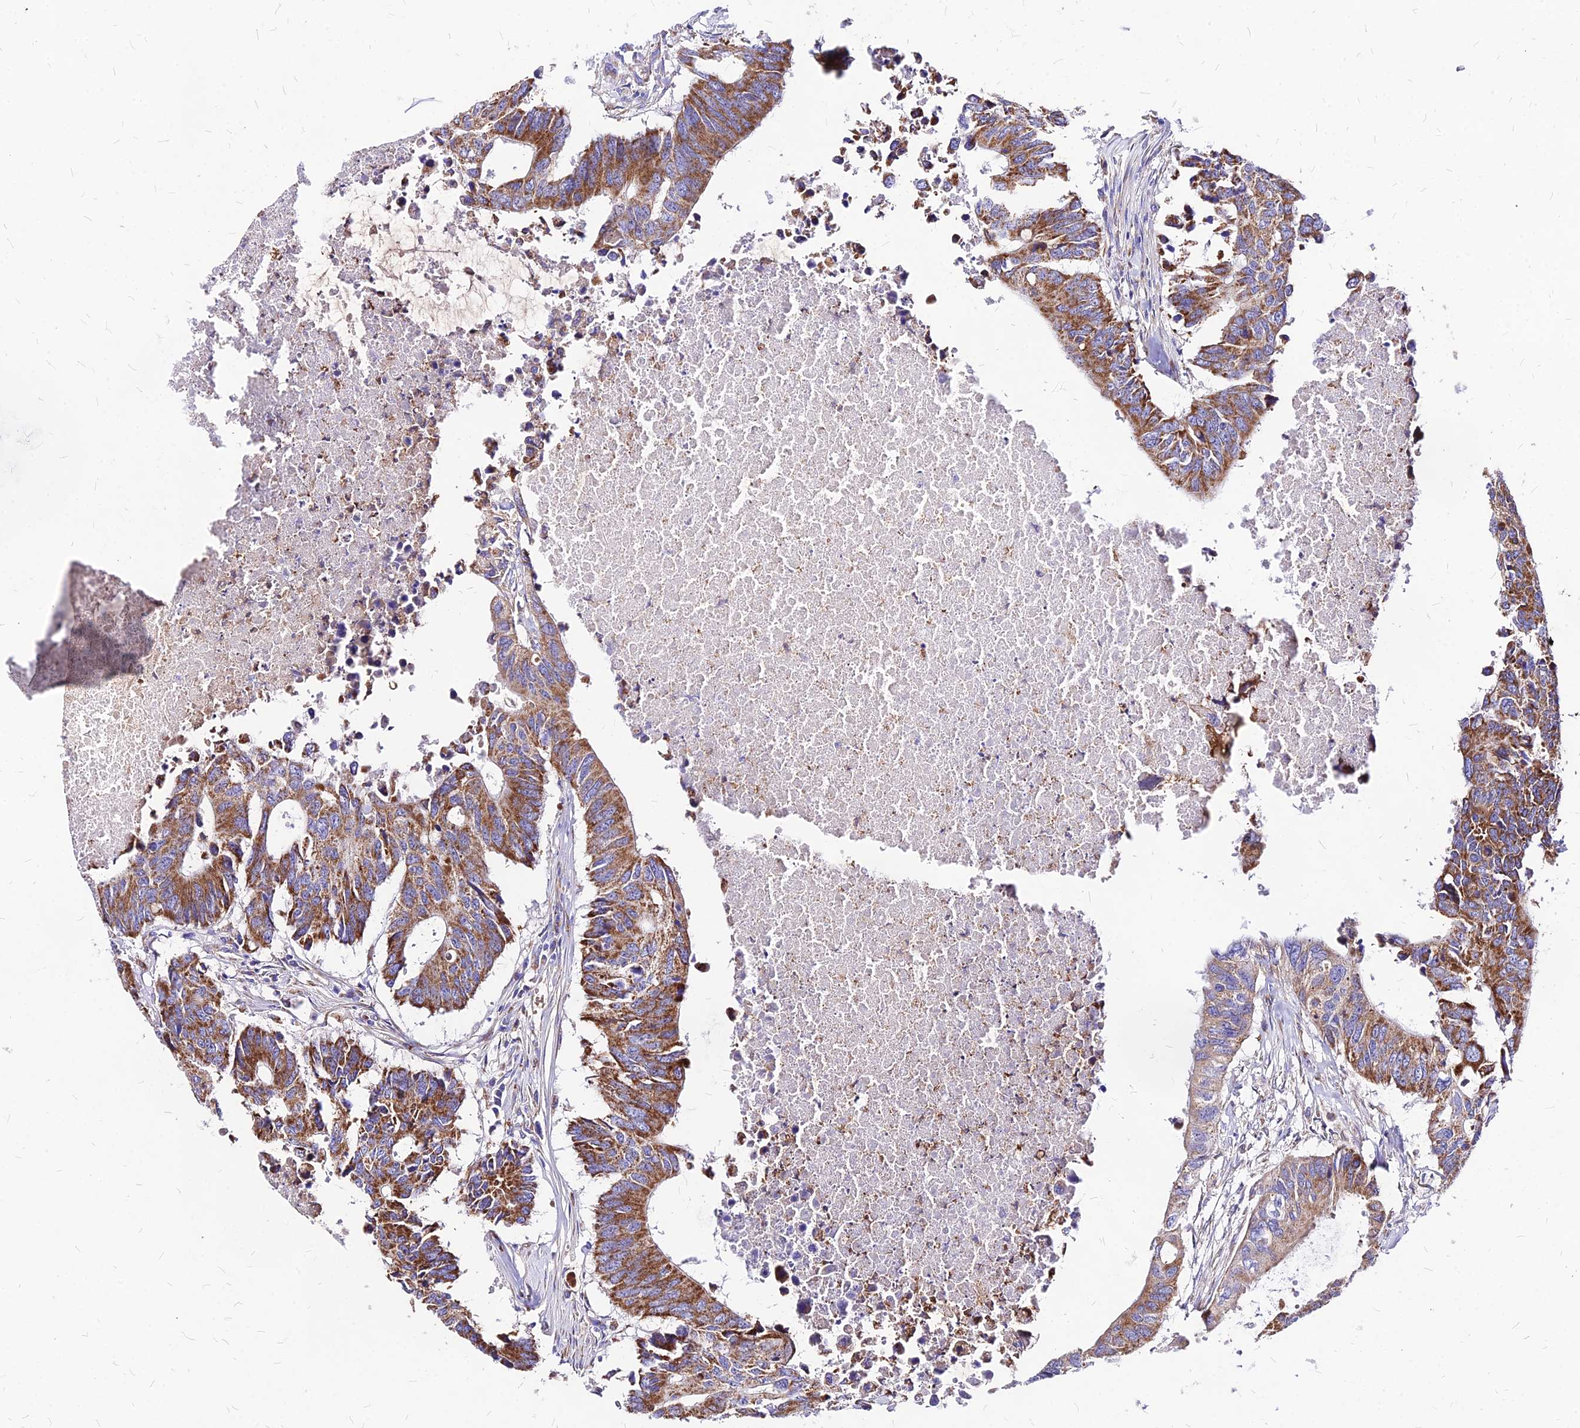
{"staining": {"intensity": "moderate", "quantity": ">75%", "location": "cytoplasmic/membranous"}, "tissue": "colorectal cancer", "cell_type": "Tumor cells", "image_type": "cancer", "snomed": [{"axis": "morphology", "description": "Adenocarcinoma, NOS"}, {"axis": "topography", "description": "Colon"}], "caption": "Colorectal cancer (adenocarcinoma) tissue displays moderate cytoplasmic/membranous staining in approximately >75% of tumor cells", "gene": "MRPL3", "patient": {"sex": "male", "age": 71}}